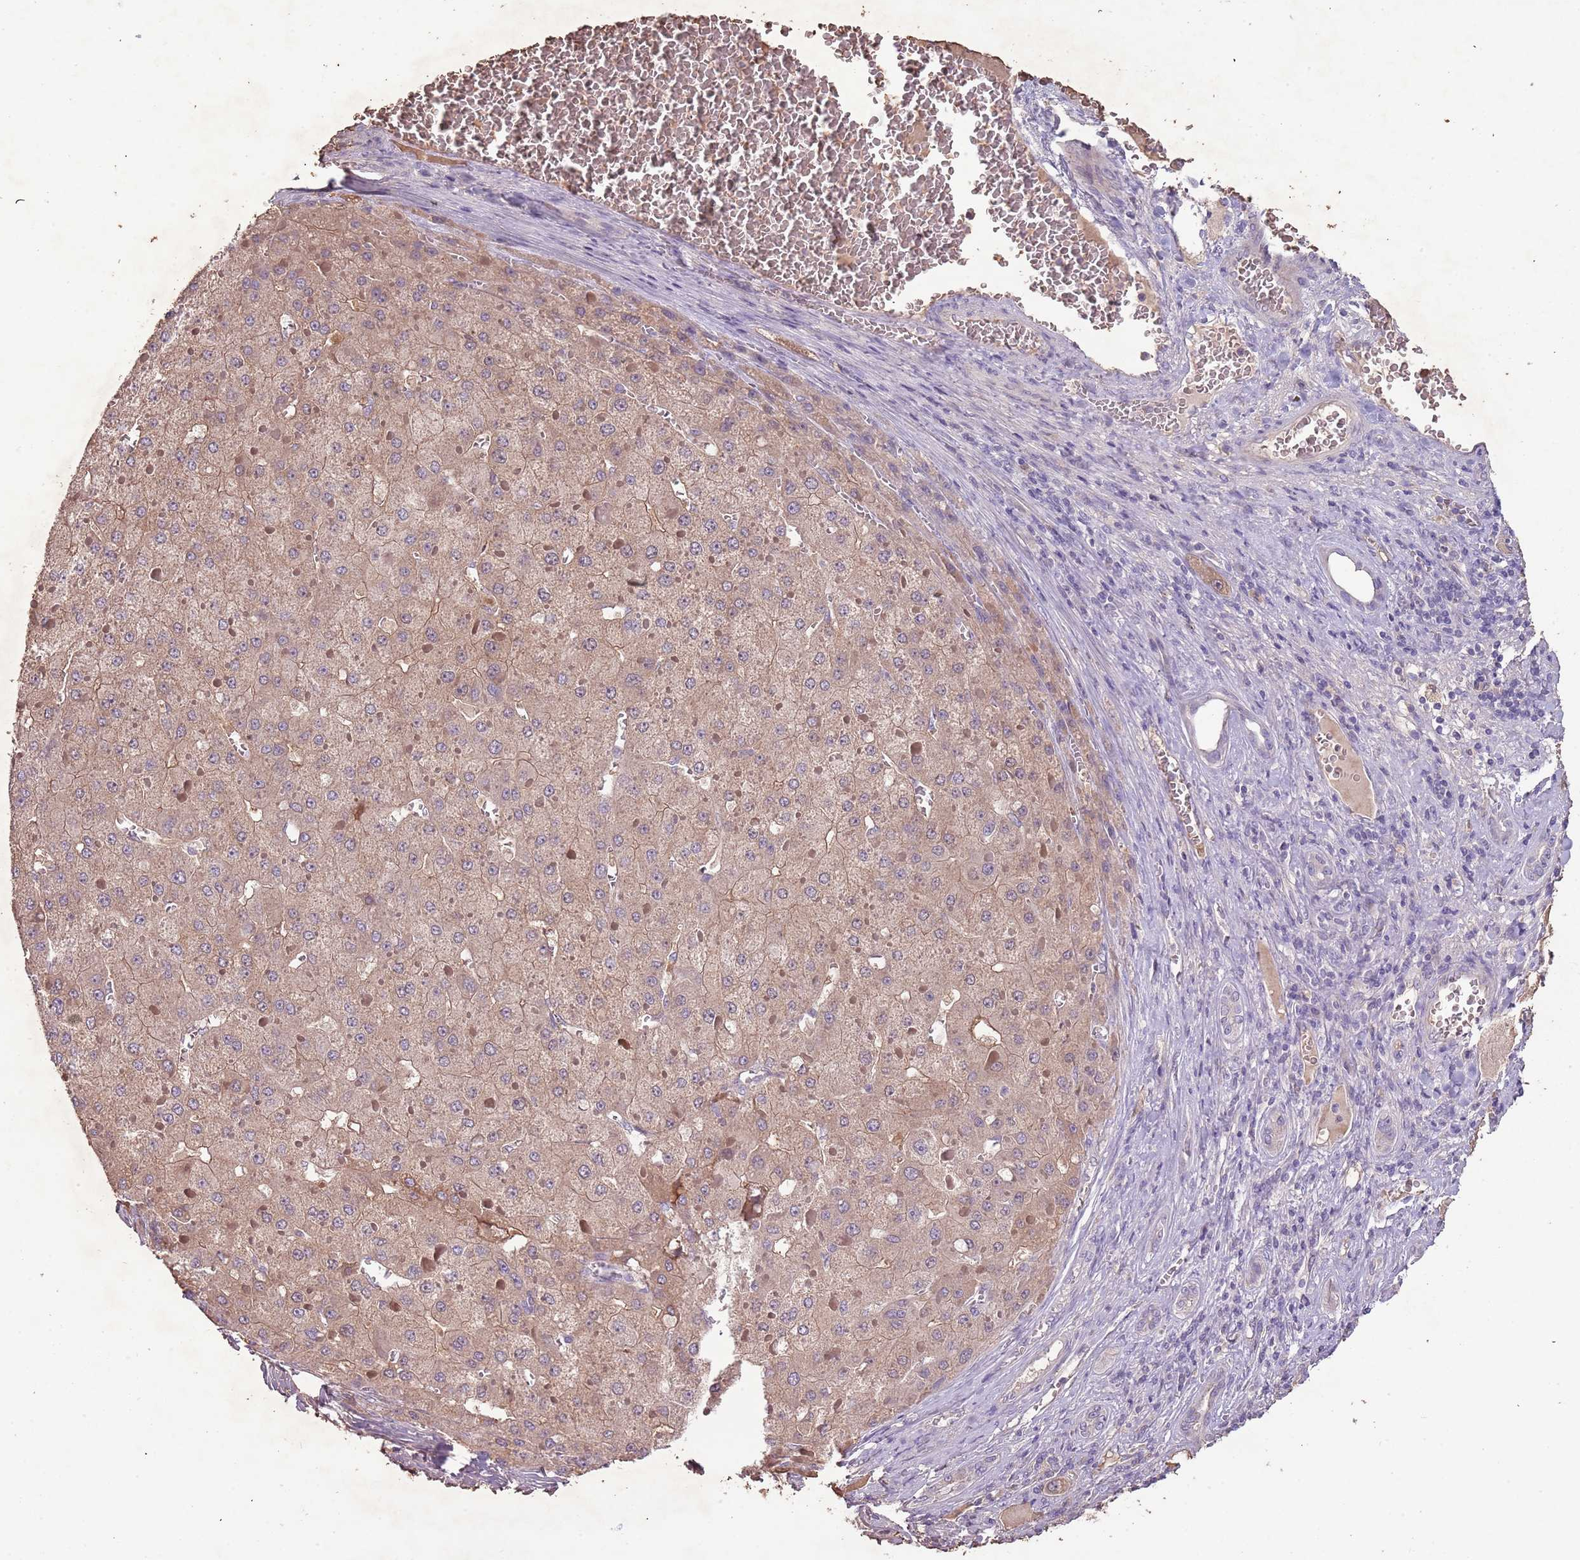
{"staining": {"intensity": "weak", "quantity": ">75%", "location": "cytoplasmic/membranous"}, "tissue": "liver cancer", "cell_type": "Tumor cells", "image_type": "cancer", "snomed": [{"axis": "morphology", "description": "Carcinoma, Hepatocellular, NOS"}, {"axis": "topography", "description": "Liver"}], "caption": "Protein staining of liver hepatocellular carcinoma tissue demonstrates weak cytoplasmic/membranous staining in about >75% of tumor cells.", "gene": "FECH", "patient": {"sex": "female", "age": 73}}